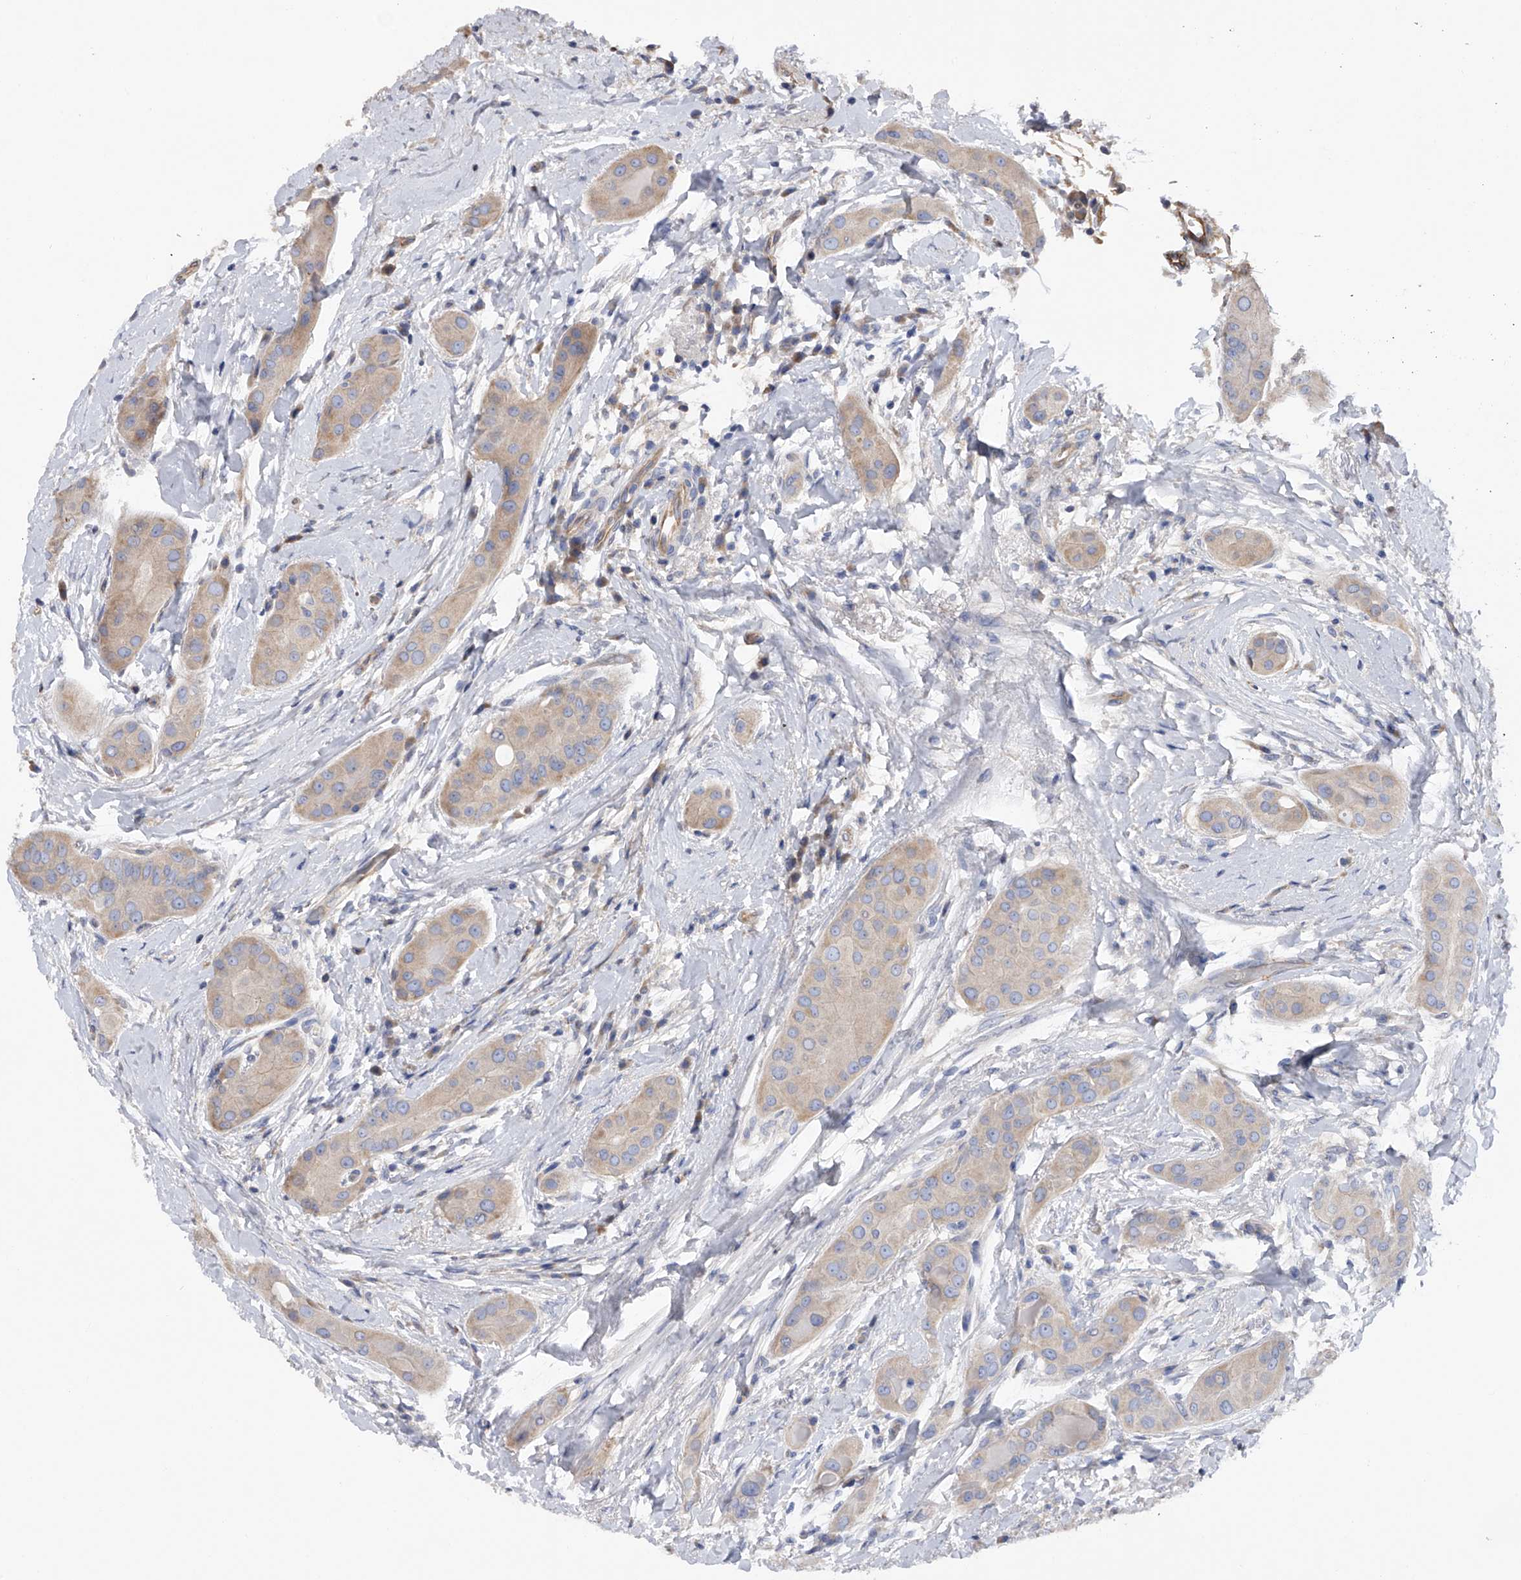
{"staining": {"intensity": "weak", "quantity": "25%-75%", "location": "cytoplasmic/membranous"}, "tissue": "thyroid cancer", "cell_type": "Tumor cells", "image_type": "cancer", "snomed": [{"axis": "morphology", "description": "Papillary adenocarcinoma, NOS"}, {"axis": "topography", "description": "Thyroid gland"}], "caption": "A low amount of weak cytoplasmic/membranous positivity is seen in approximately 25%-75% of tumor cells in papillary adenocarcinoma (thyroid) tissue.", "gene": "RWDD2A", "patient": {"sex": "male", "age": 33}}